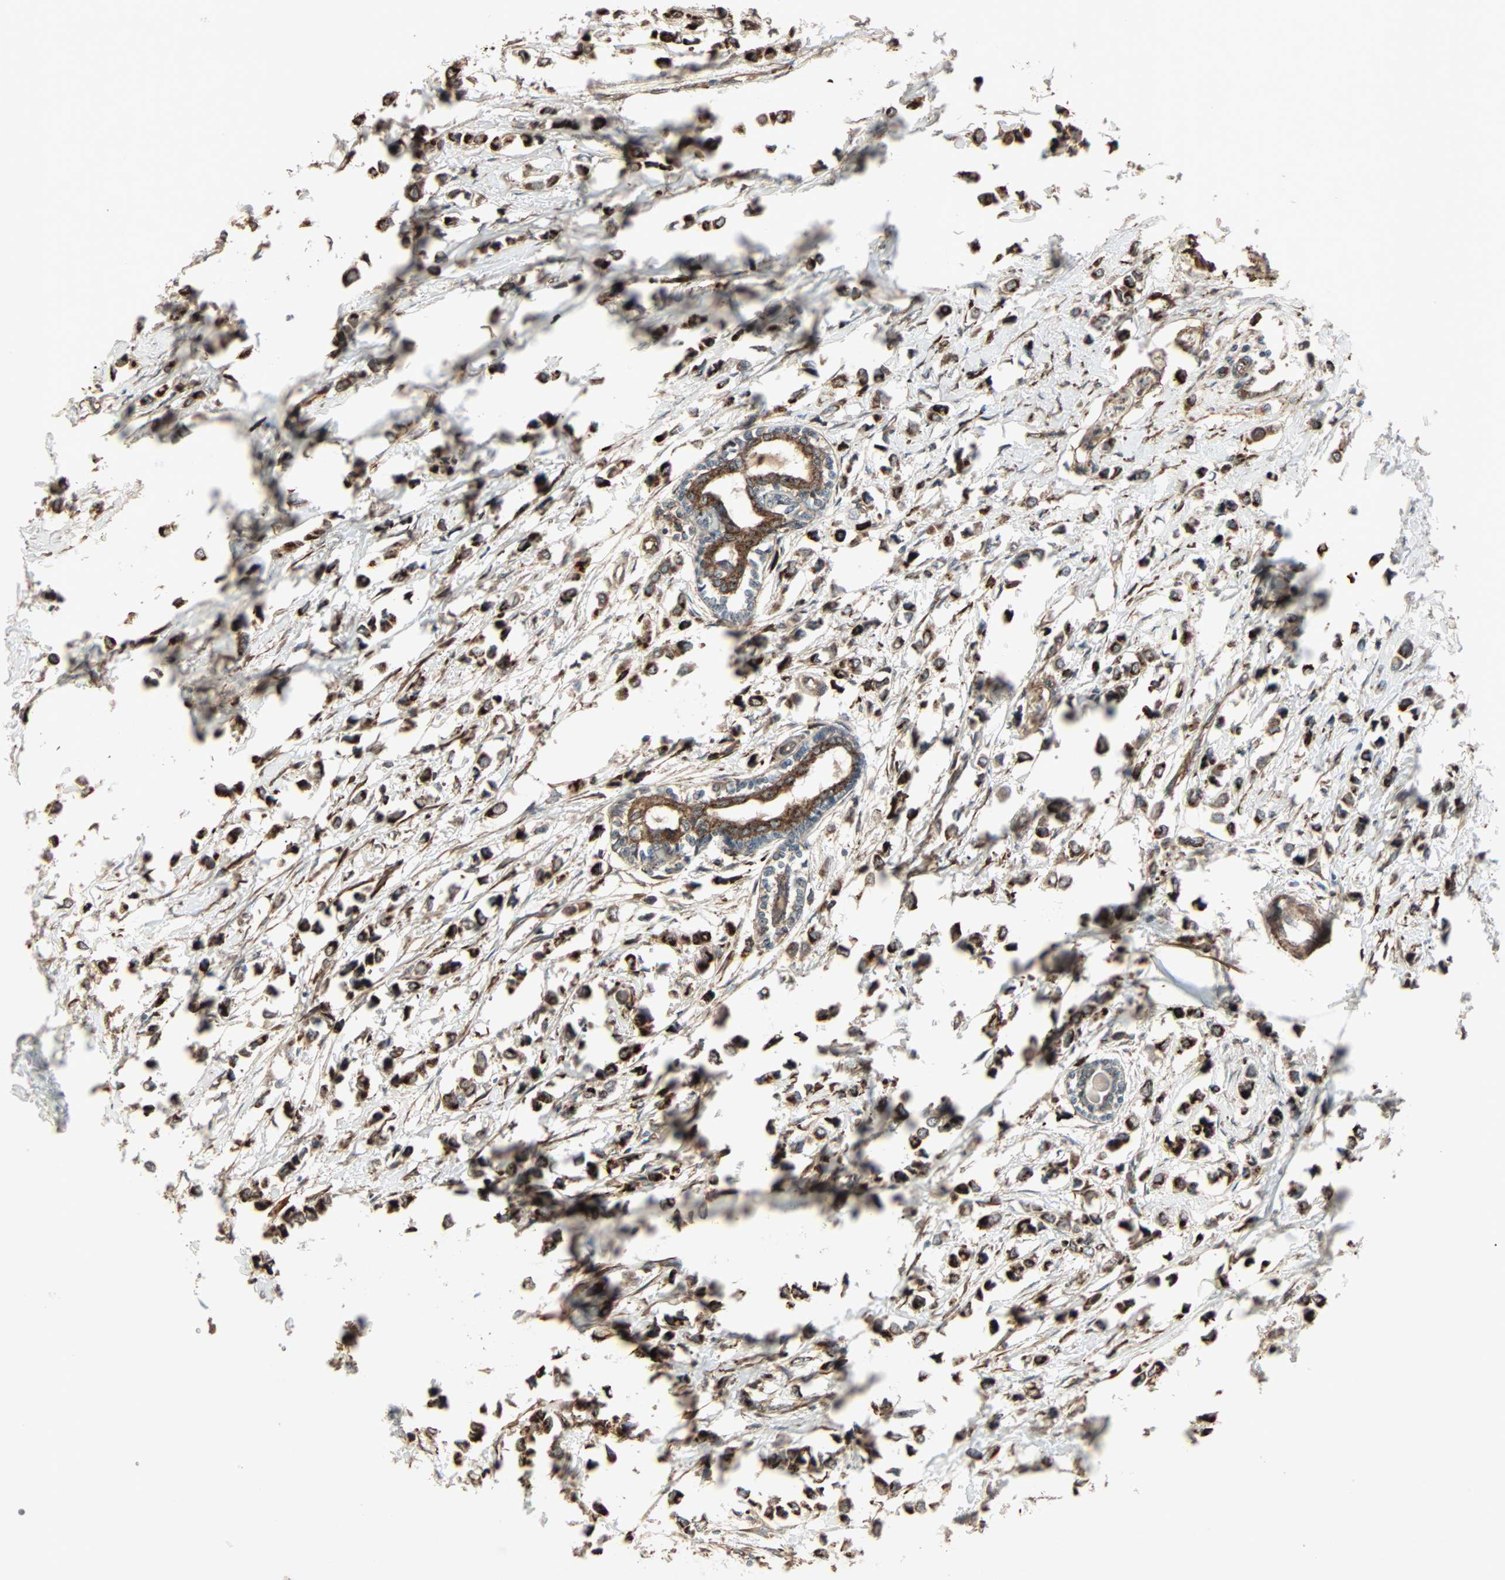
{"staining": {"intensity": "strong", "quantity": ">75%", "location": "cytoplasmic/membranous"}, "tissue": "breast cancer", "cell_type": "Tumor cells", "image_type": "cancer", "snomed": [{"axis": "morphology", "description": "Lobular carcinoma"}, {"axis": "topography", "description": "Breast"}], "caption": "Brown immunohistochemical staining in human lobular carcinoma (breast) shows strong cytoplasmic/membranous positivity in about >75% of tumor cells.", "gene": "GALNT3", "patient": {"sex": "female", "age": 51}}